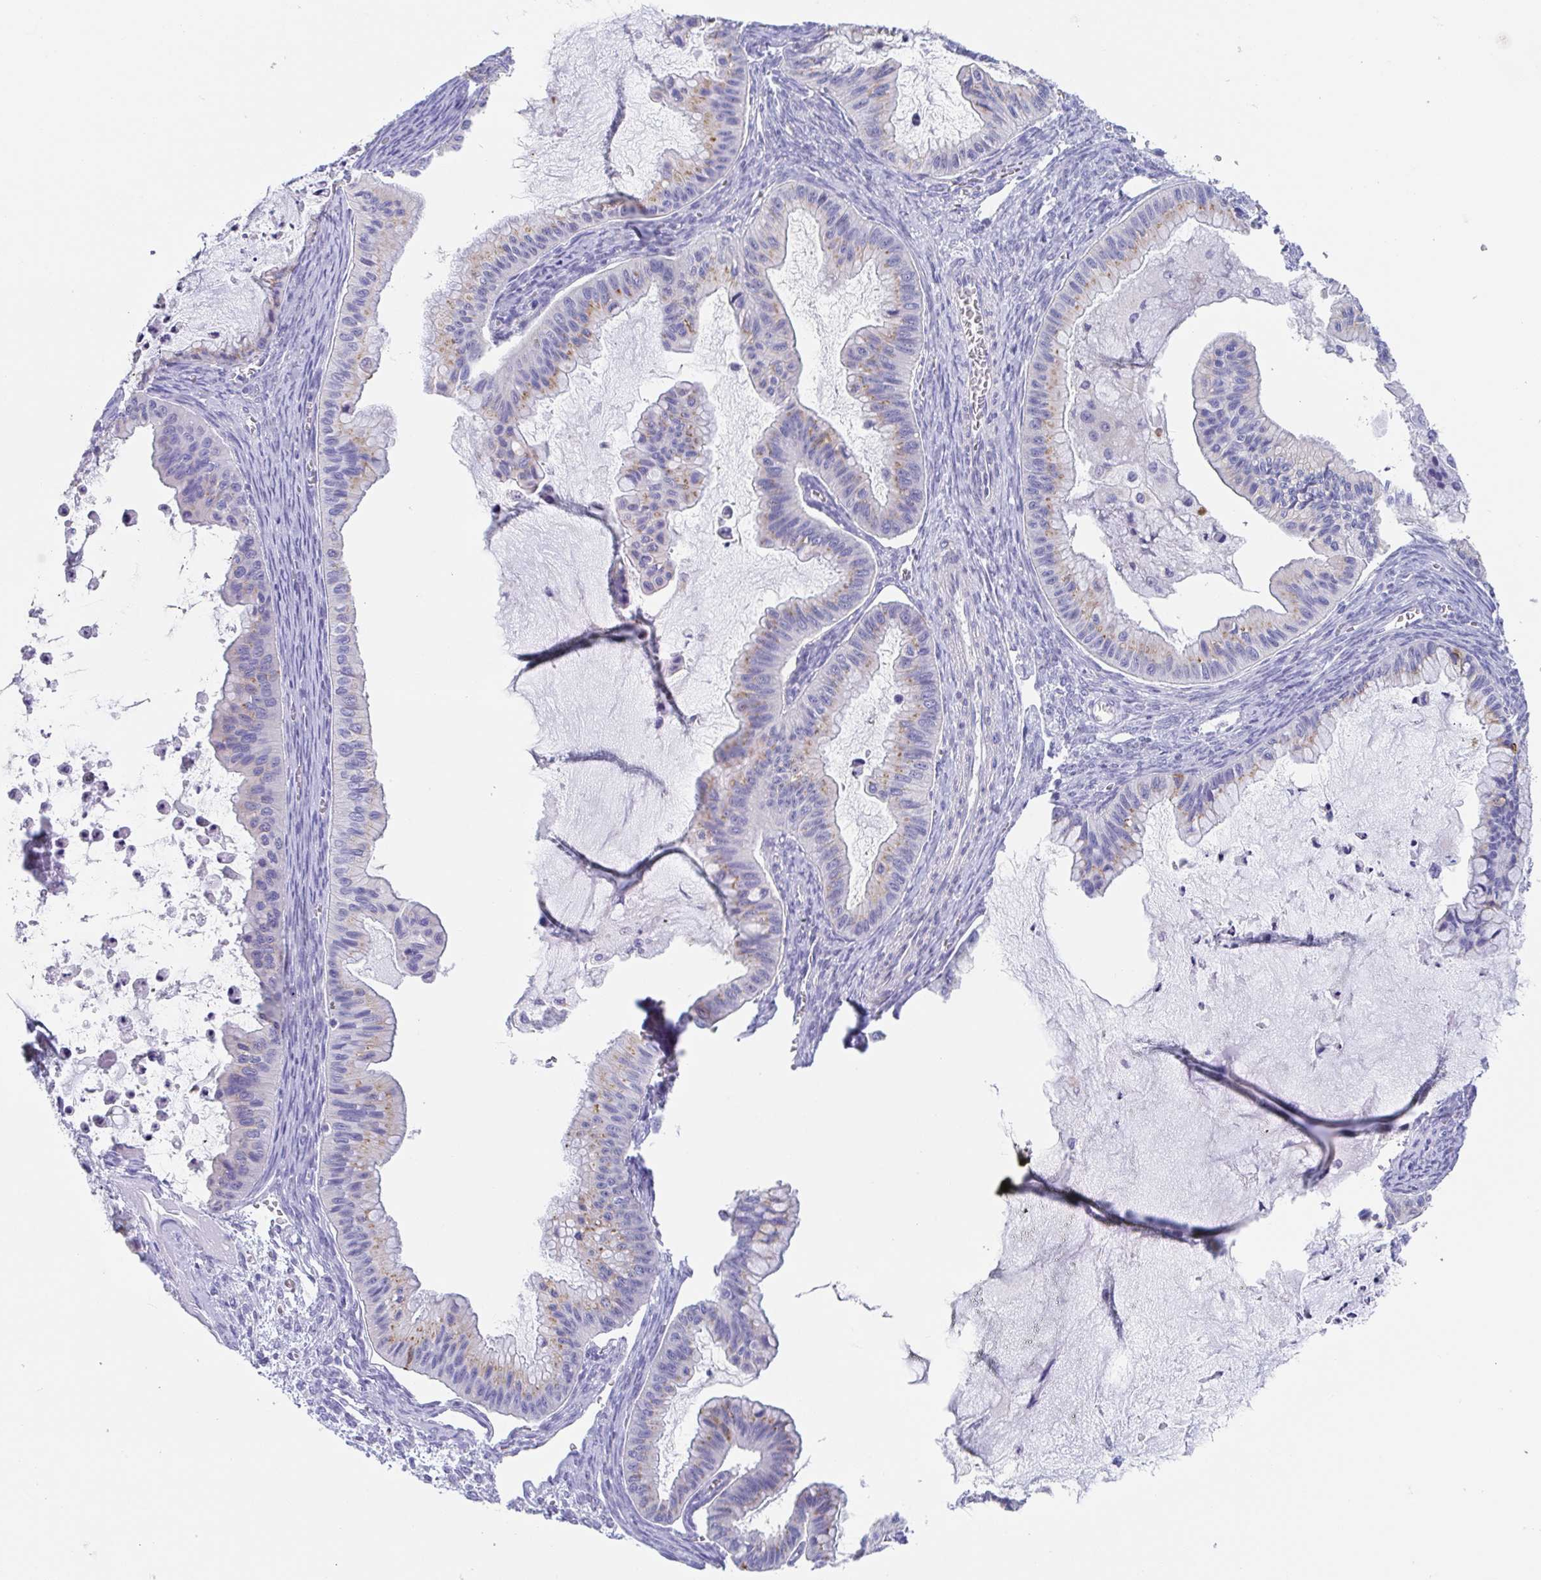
{"staining": {"intensity": "weak", "quantity": "<25%", "location": "cytoplasmic/membranous"}, "tissue": "ovarian cancer", "cell_type": "Tumor cells", "image_type": "cancer", "snomed": [{"axis": "morphology", "description": "Cystadenocarcinoma, mucinous, NOS"}, {"axis": "topography", "description": "Ovary"}], "caption": "The immunohistochemistry (IHC) image has no significant positivity in tumor cells of ovarian mucinous cystadenocarcinoma tissue. Brightfield microscopy of immunohistochemistry stained with DAB (3,3'-diaminobenzidine) (brown) and hematoxylin (blue), captured at high magnification.", "gene": "SCG3", "patient": {"sex": "female", "age": 72}}